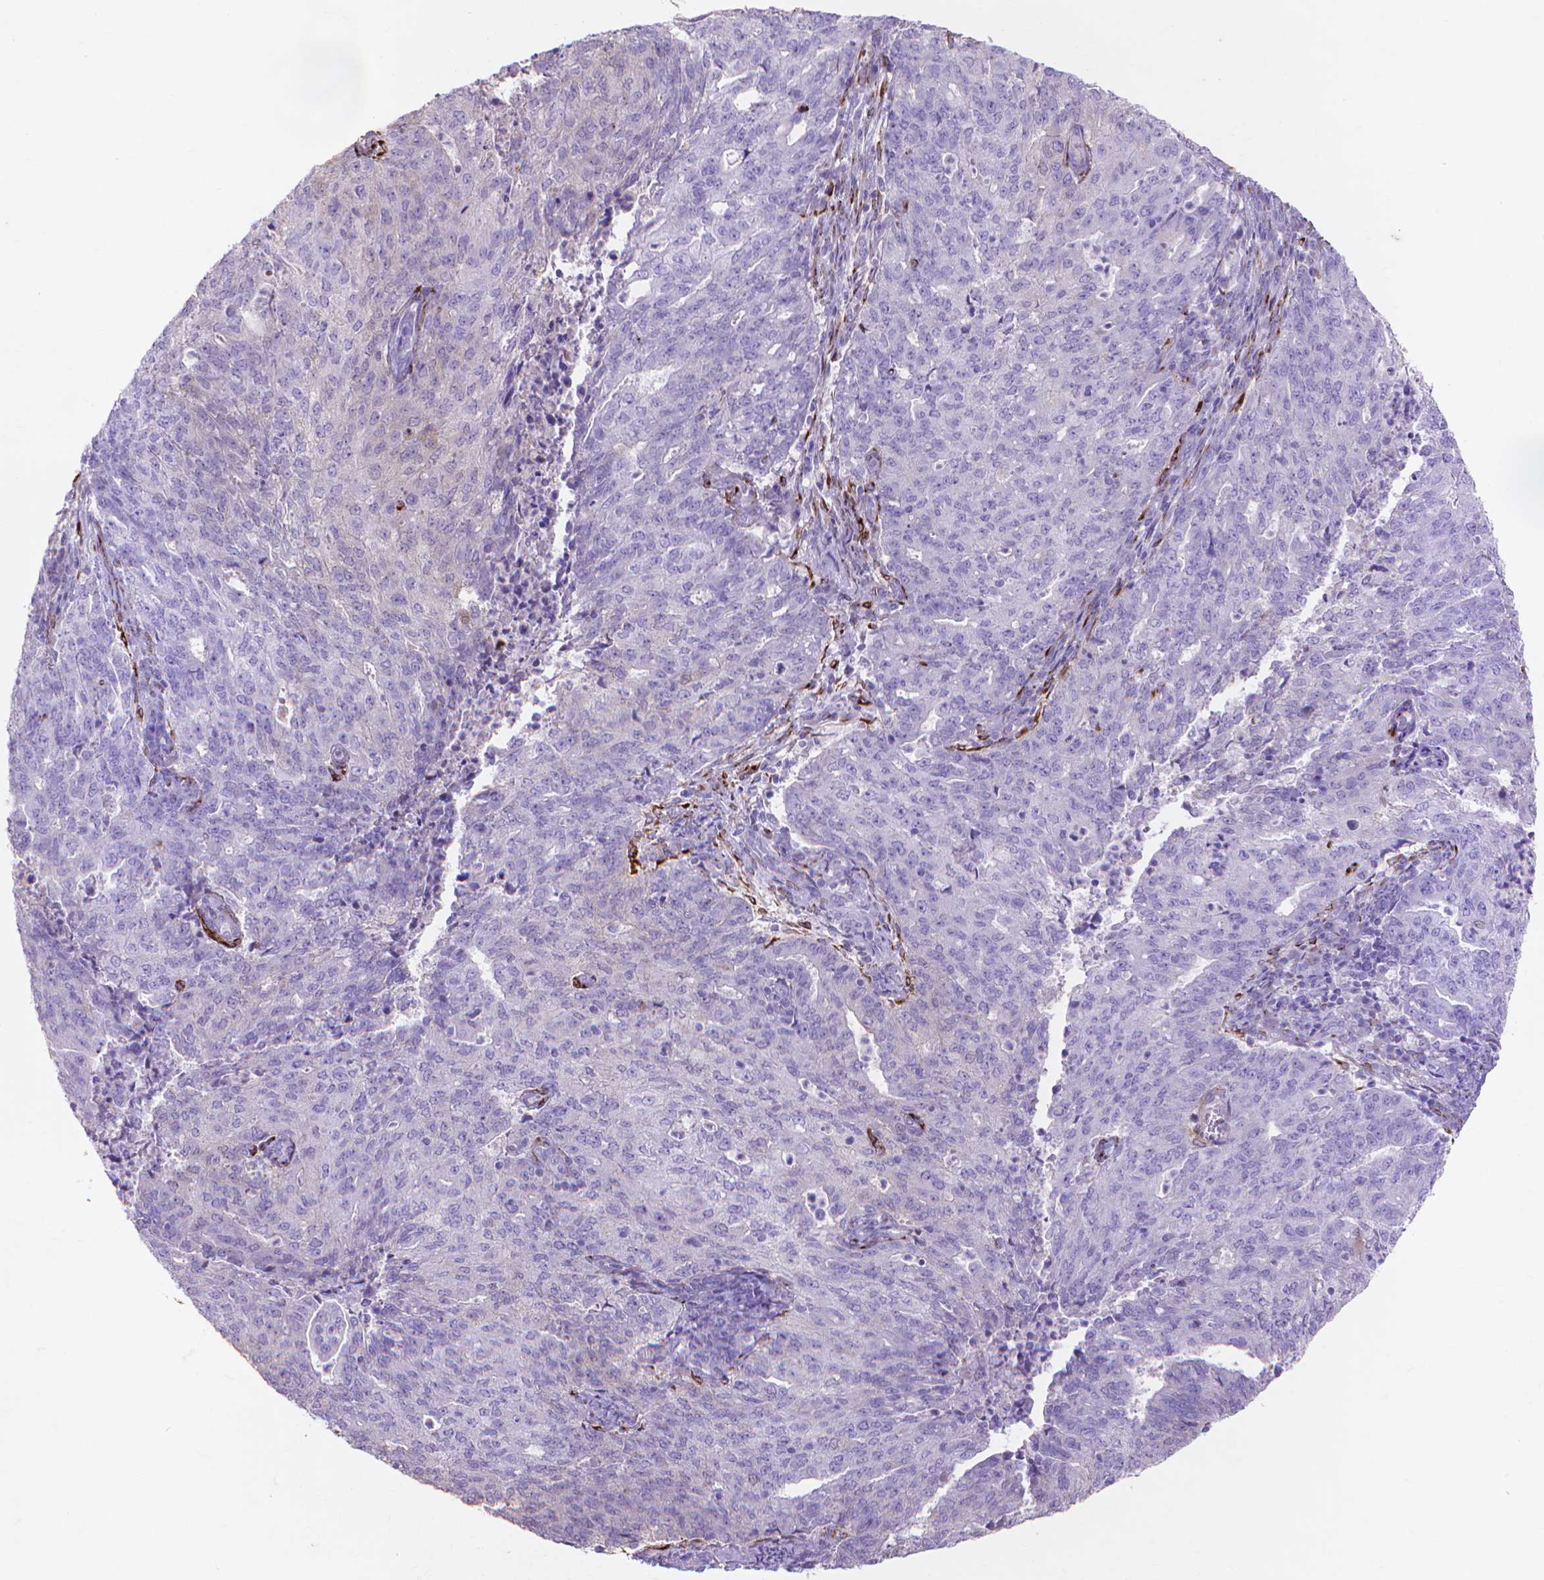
{"staining": {"intensity": "negative", "quantity": "none", "location": "none"}, "tissue": "endometrial cancer", "cell_type": "Tumor cells", "image_type": "cancer", "snomed": [{"axis": "morphology", "description": "Adenocarcinoma, NOS"}, {"axis": "topography", "description": "Endometrium"}], "caption": "The photomicrograph exhibits no staining of tumor cells in endometrial cancer (adenocarcinoma).", "gene": "MMP11", "patient": {"sex": "female", "age": 82}}